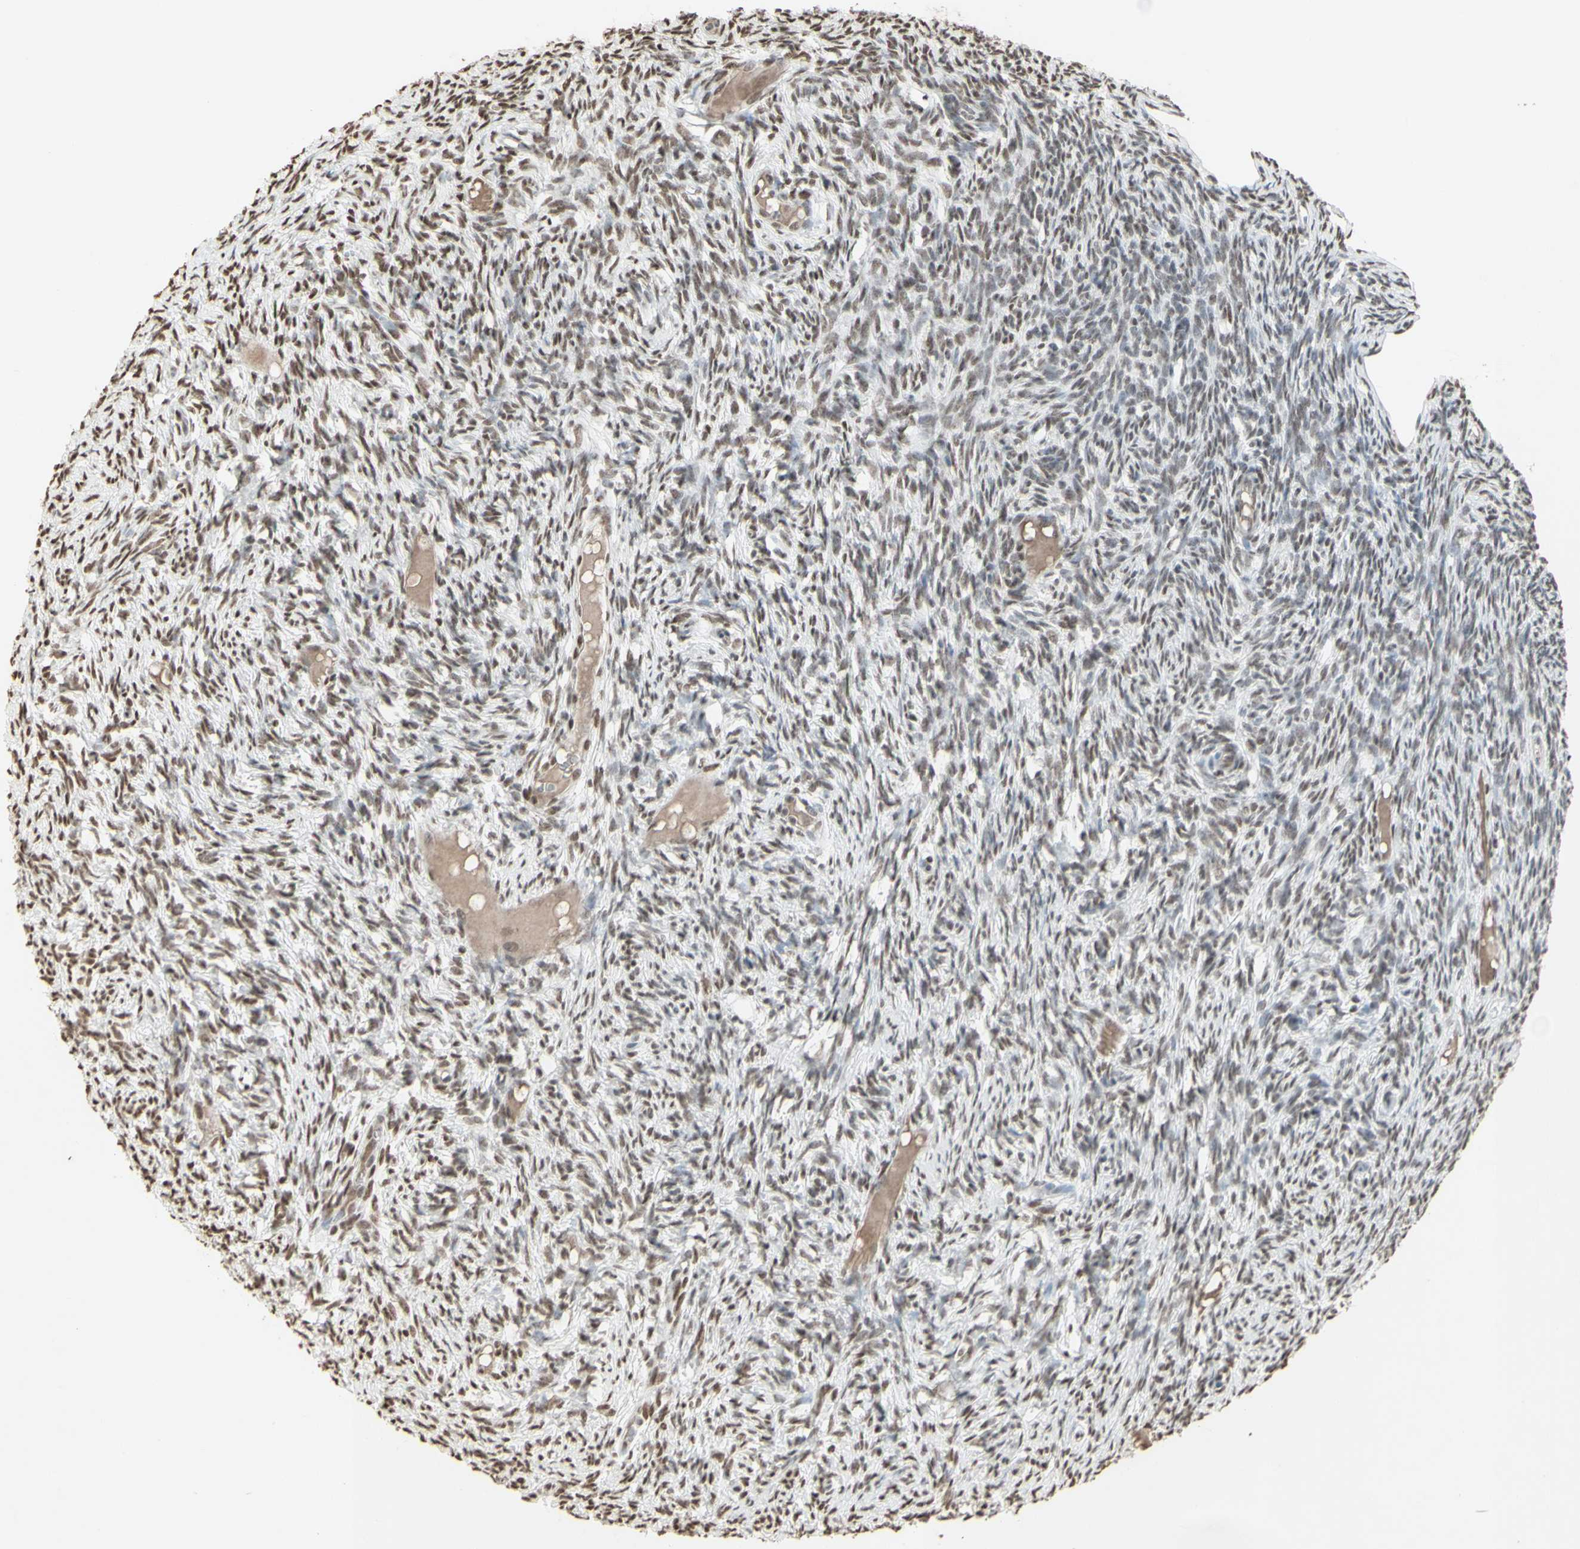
{"staining": {"intensity": "moderate", "quantity": "25%-75%", "location": "nuclear"}, "tissue": "ovary", "cell_type": "Ovarian stroma cells", "image_type": "normal", "snomed": [{"axis": "morphology", "description": "Normal tissue, NOS"}, {"axis": "topography", "description": "Ovary"}], "caption": "Brown immunohistochemical staining in unremarkable human ovary displays moderate nuclear positivity in approximately 25%-75% of ovarian stroma cells.", "gene": "TRIM28", "patient": {"sex": "female", "age": 33}}